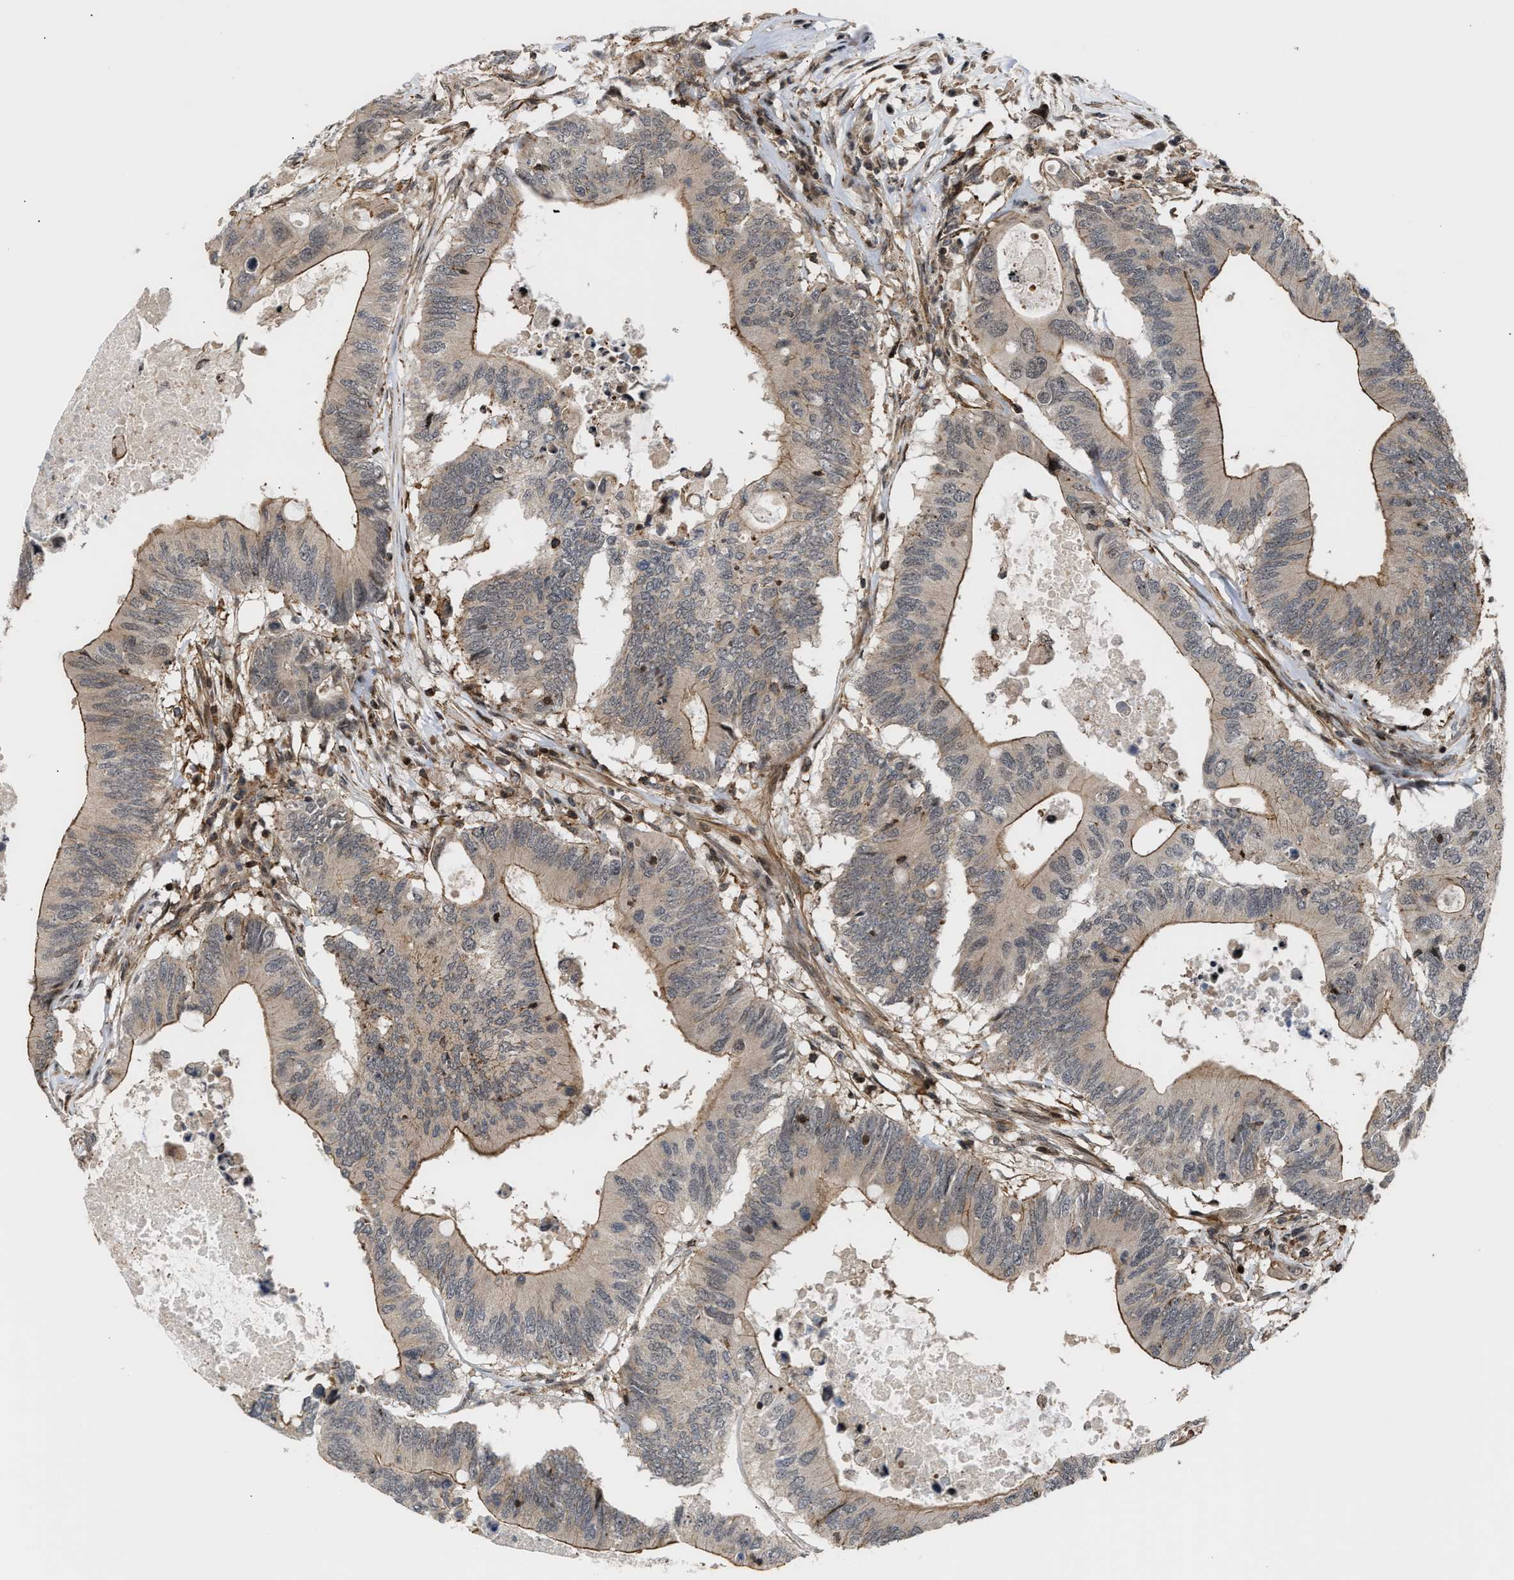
{"staining": {"intensity": "moderate", "quantity": ">75%", "location": "cytoplasmic/membranous"}, "tissue": "colorectal cancer", "cell_type": "Tumor cells", "image_type": "cancer", "snomed": [{"axis": "morphology", "description": "Adenocarcinoma, NOS"}, {"axis": "topography", "description": "Colon"}], "caption": "Moderate cytoplasmic/membranous positivity for a protein is identified in approximately >75% of tumor cells of colorectal cancer (adenocarcinoma) using immunohistochemistry.", "gene": "STAU2", "patient": {"sex": "male", "age": 71}}